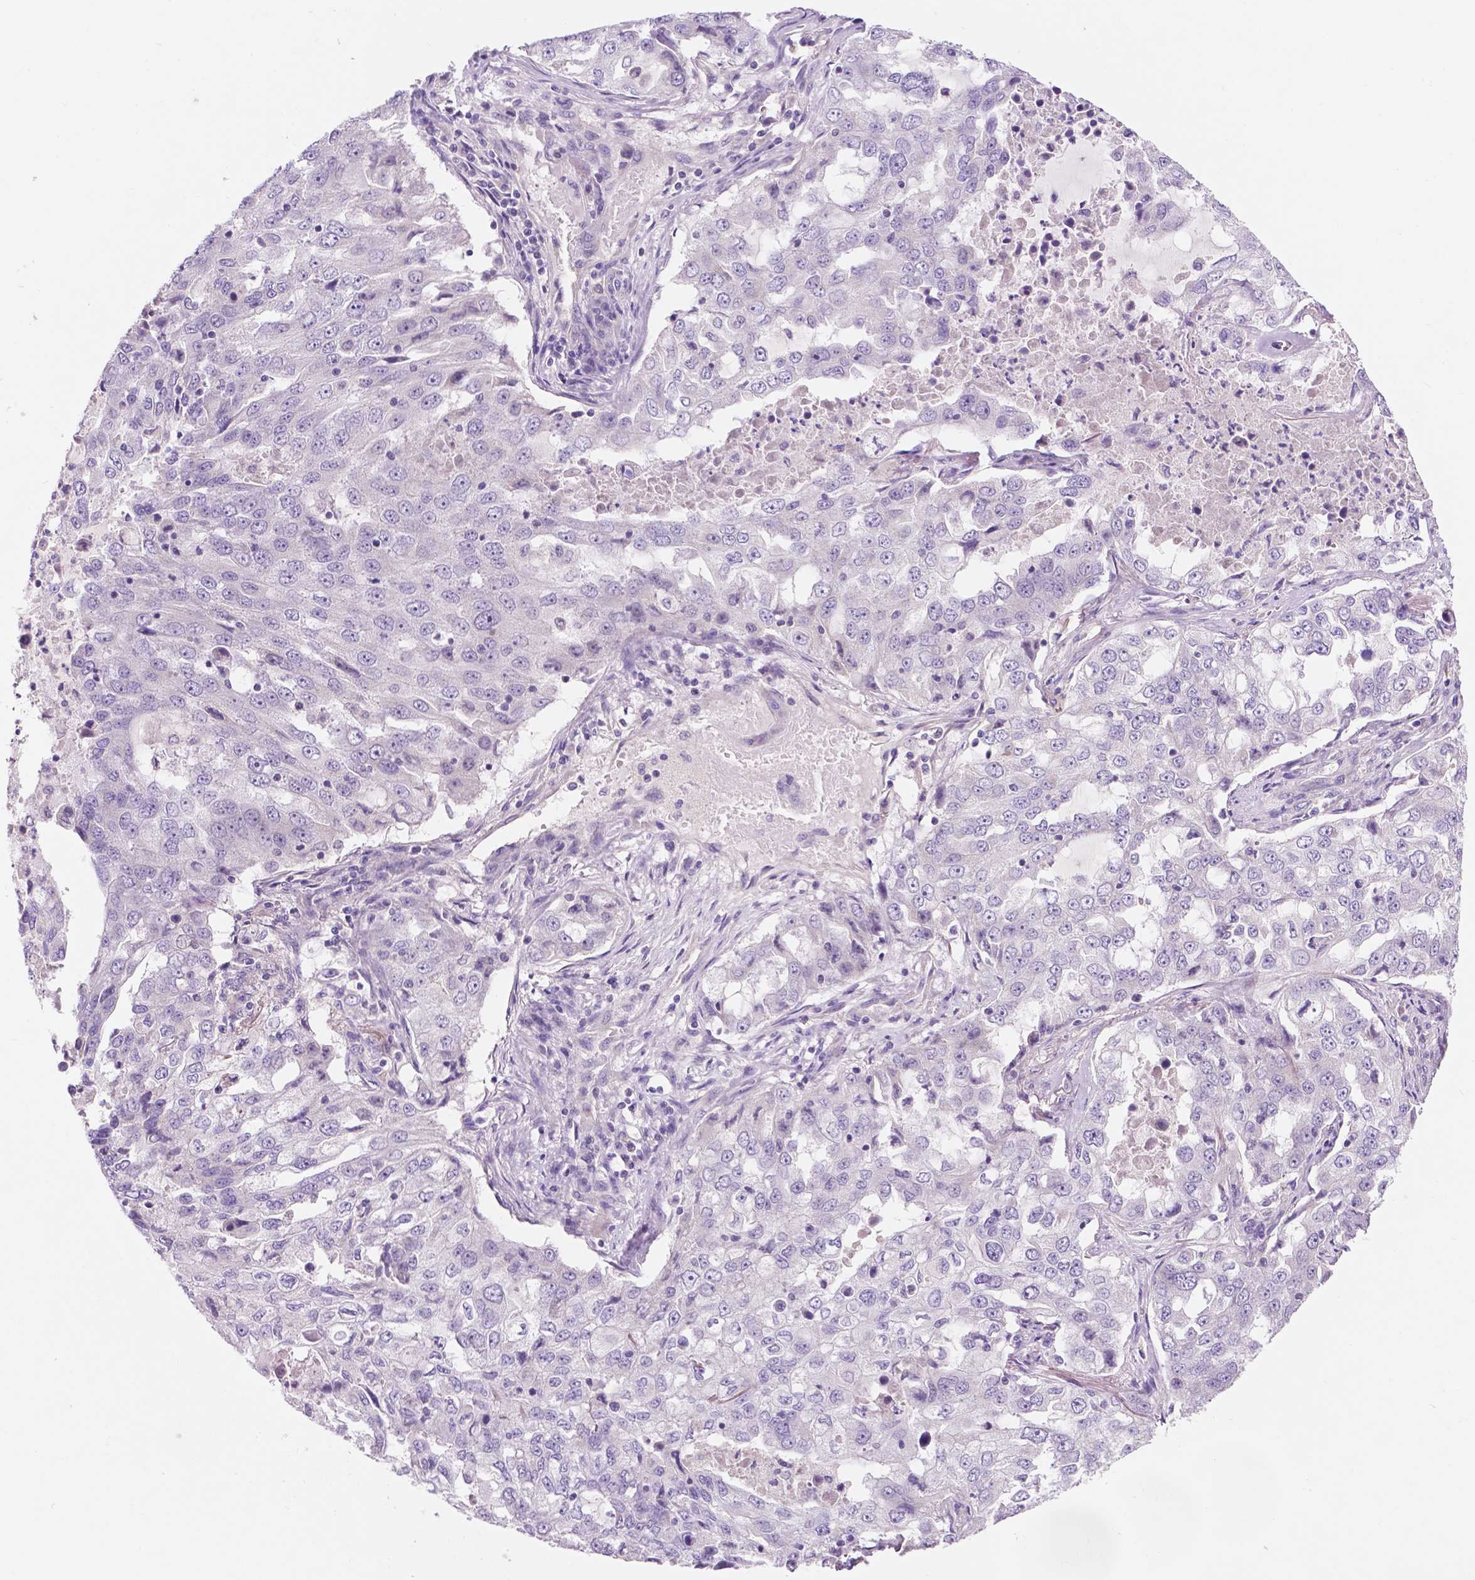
{"staining": {"intensity": "negative", "quantity": "none", "location": "none"}, "tissue": "lung cancer", "cell_type": "Tumor cells", "image_type": "cancer", "snomed": [{"axis": "morphology", "description": "Adenocarcinoma, NOS"}, {"axis": "topography", "description": "Lung"}], "caption": "Immunohistochemistry (IHC) micrograph of neoplastic tissue: human lung adenocarcinoma stained with DAB displays no significant protein staining in tumor cells.", "gene": "FAM50B", "patient": {"sex": "female", "age": 61}}